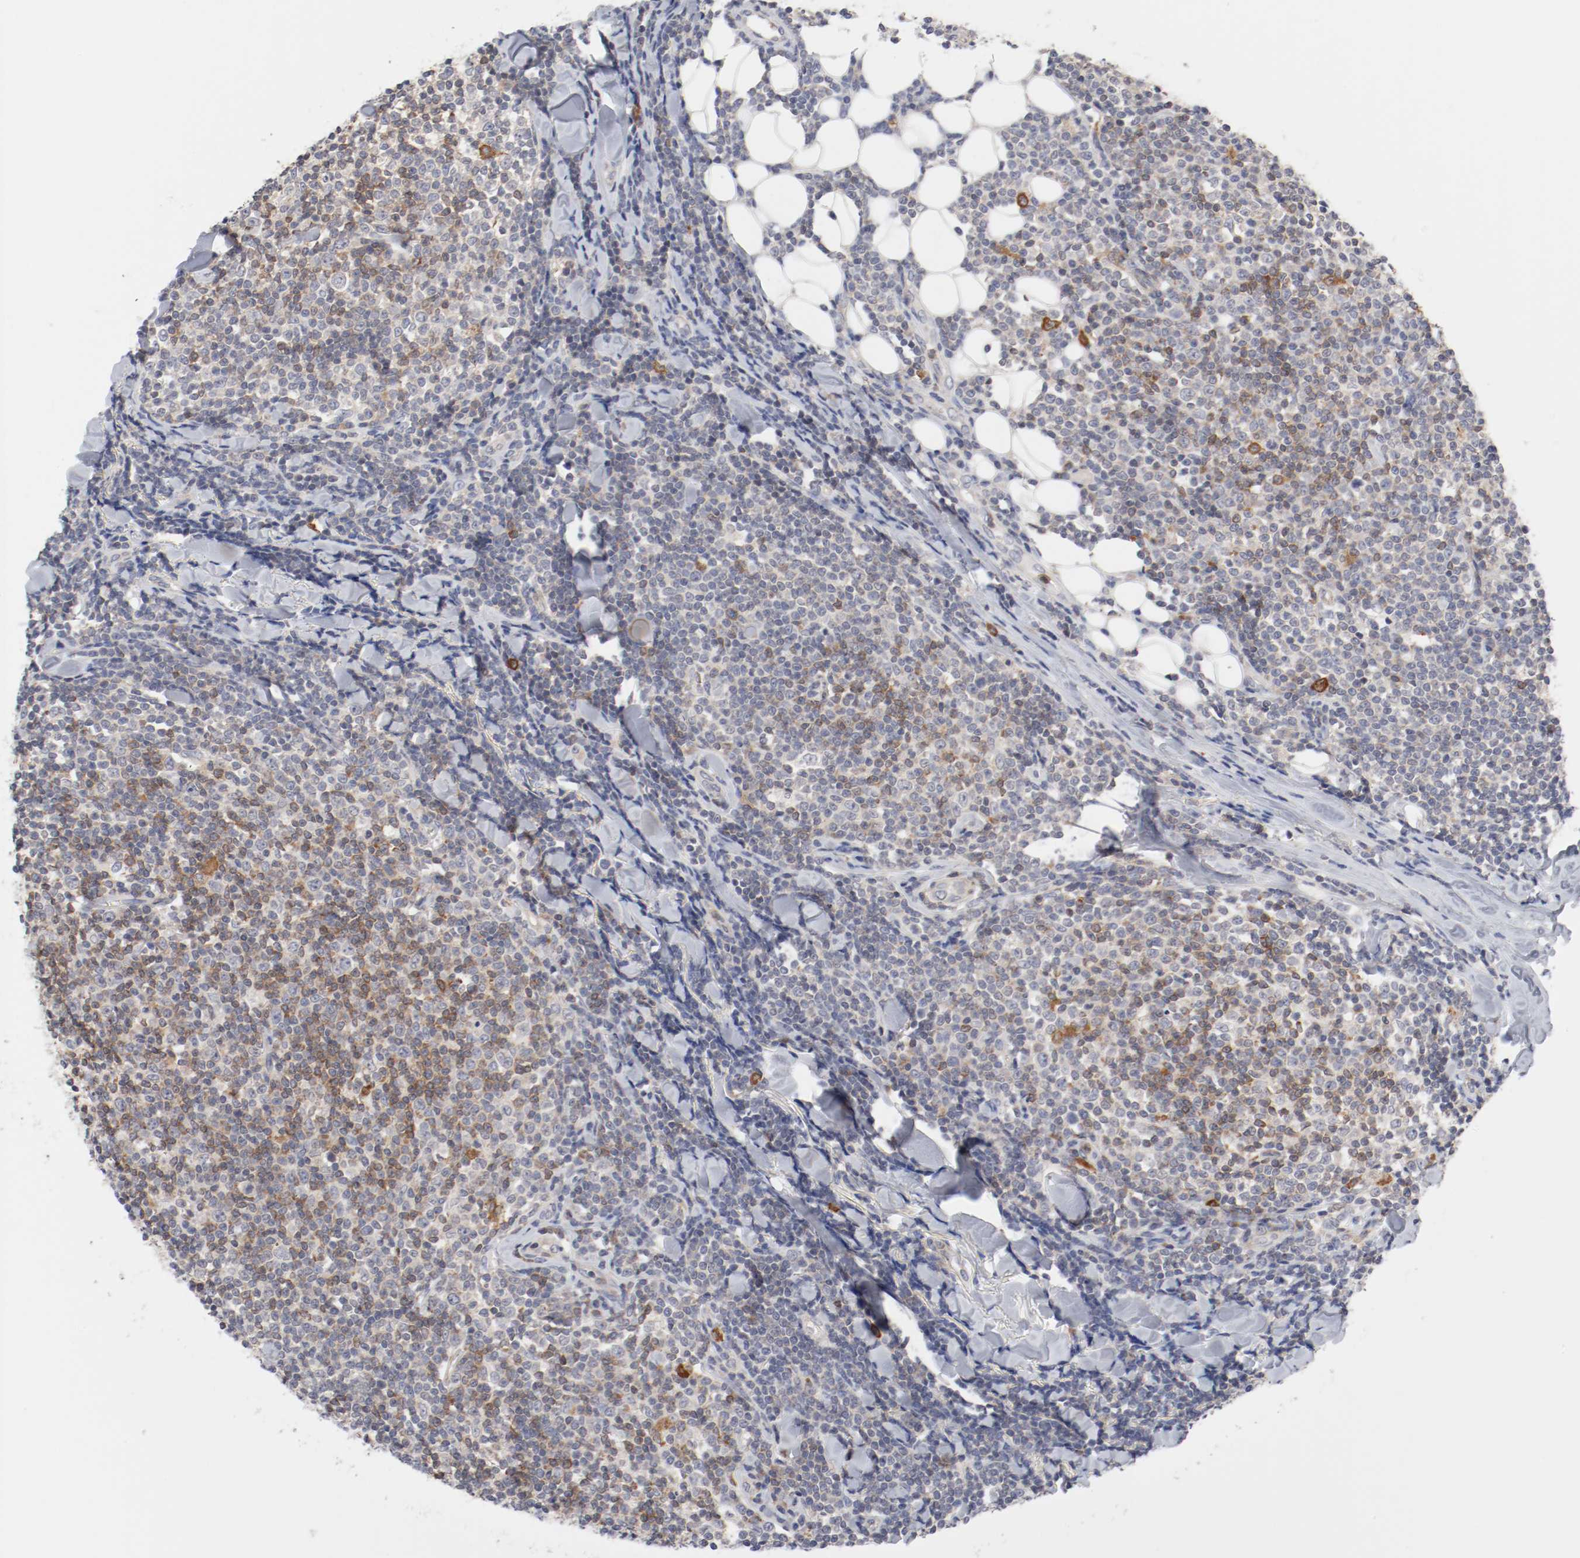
{"staining": {"intensity": "negative", "quantity": "none", "location": "none"}, "tissue": "lymphoma", "cell_type": "Tumor cells", "image_type": "cancer", "snomed": [{"axis": "morphology", "description": "Malignant lymphoma, non-Hodgkin's type, Low grade"}, {"axis": "topography", "description": "Soft tissue"}], "caption": "High power microscopy micrograph of an IHC micrograph of malignant lymphoma, non-Hodgkin's type (low-grade), revealing no significant staining in tumor cells.", "gene": "CBL", "patient": {"sex": "male", "age": 92}}